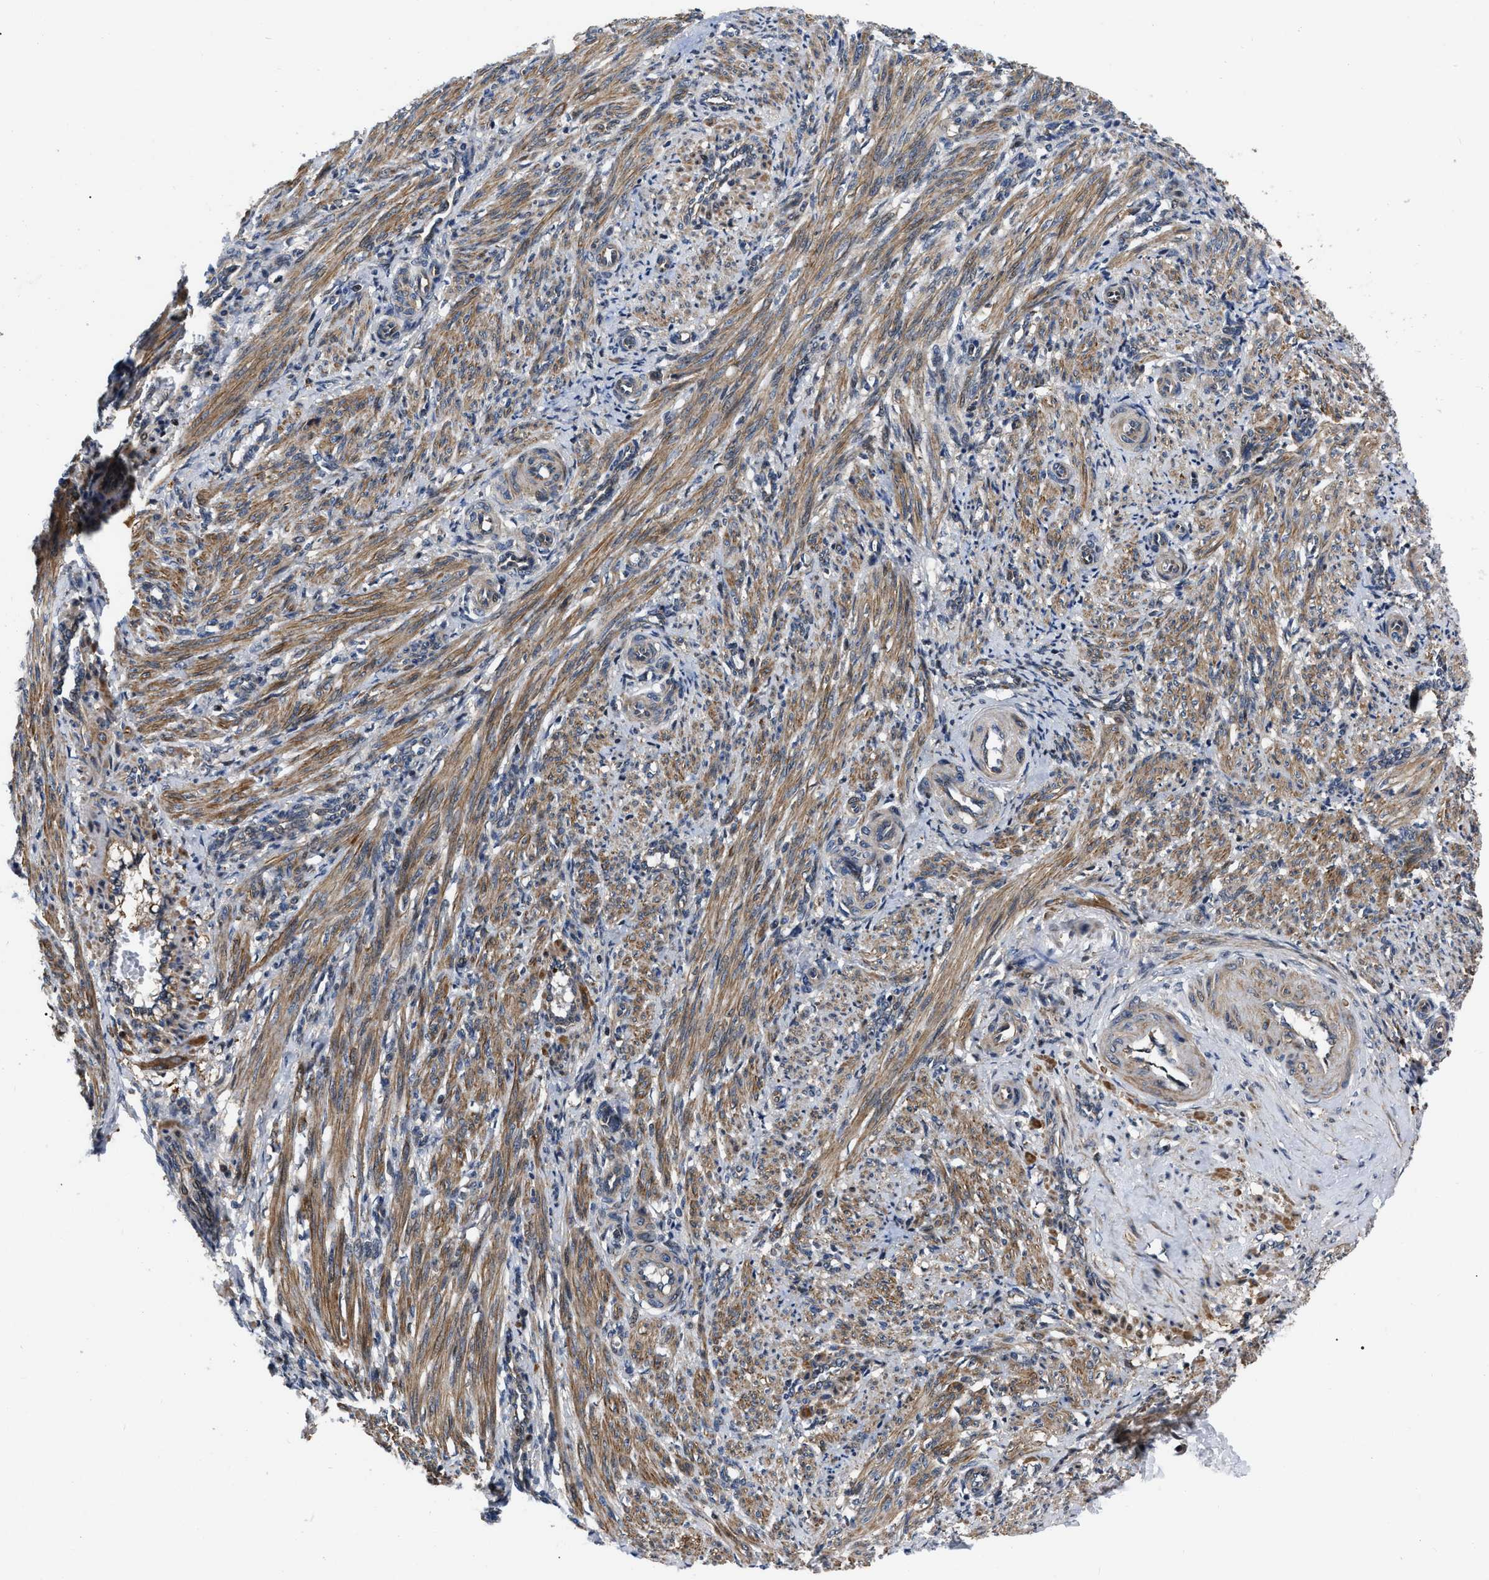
{"staining": {"intensity": "moderate", "quantity": ">75%", "location": "cytoplasmic/membranous"}, "tissue": "smooth muscle", "cell_type": "Smooth muscle cells", "image_type": "normal", "snomed": [{"axis": "morphology", "description": "Normal tissue, NOS"}, {"axis": "topography", "description": "Endometrium"}], "caption": "Immunohistochemistry (IHC) photomicrograph of normal smooth muscle stained for a protein (brown), which demonstrates medium levels of moderate cytoplasmic/membranous staining in approximately >75% of smooth muscle cells.", "gene": "PPWD1", "patient": {"sex": "female", "age": 33}}